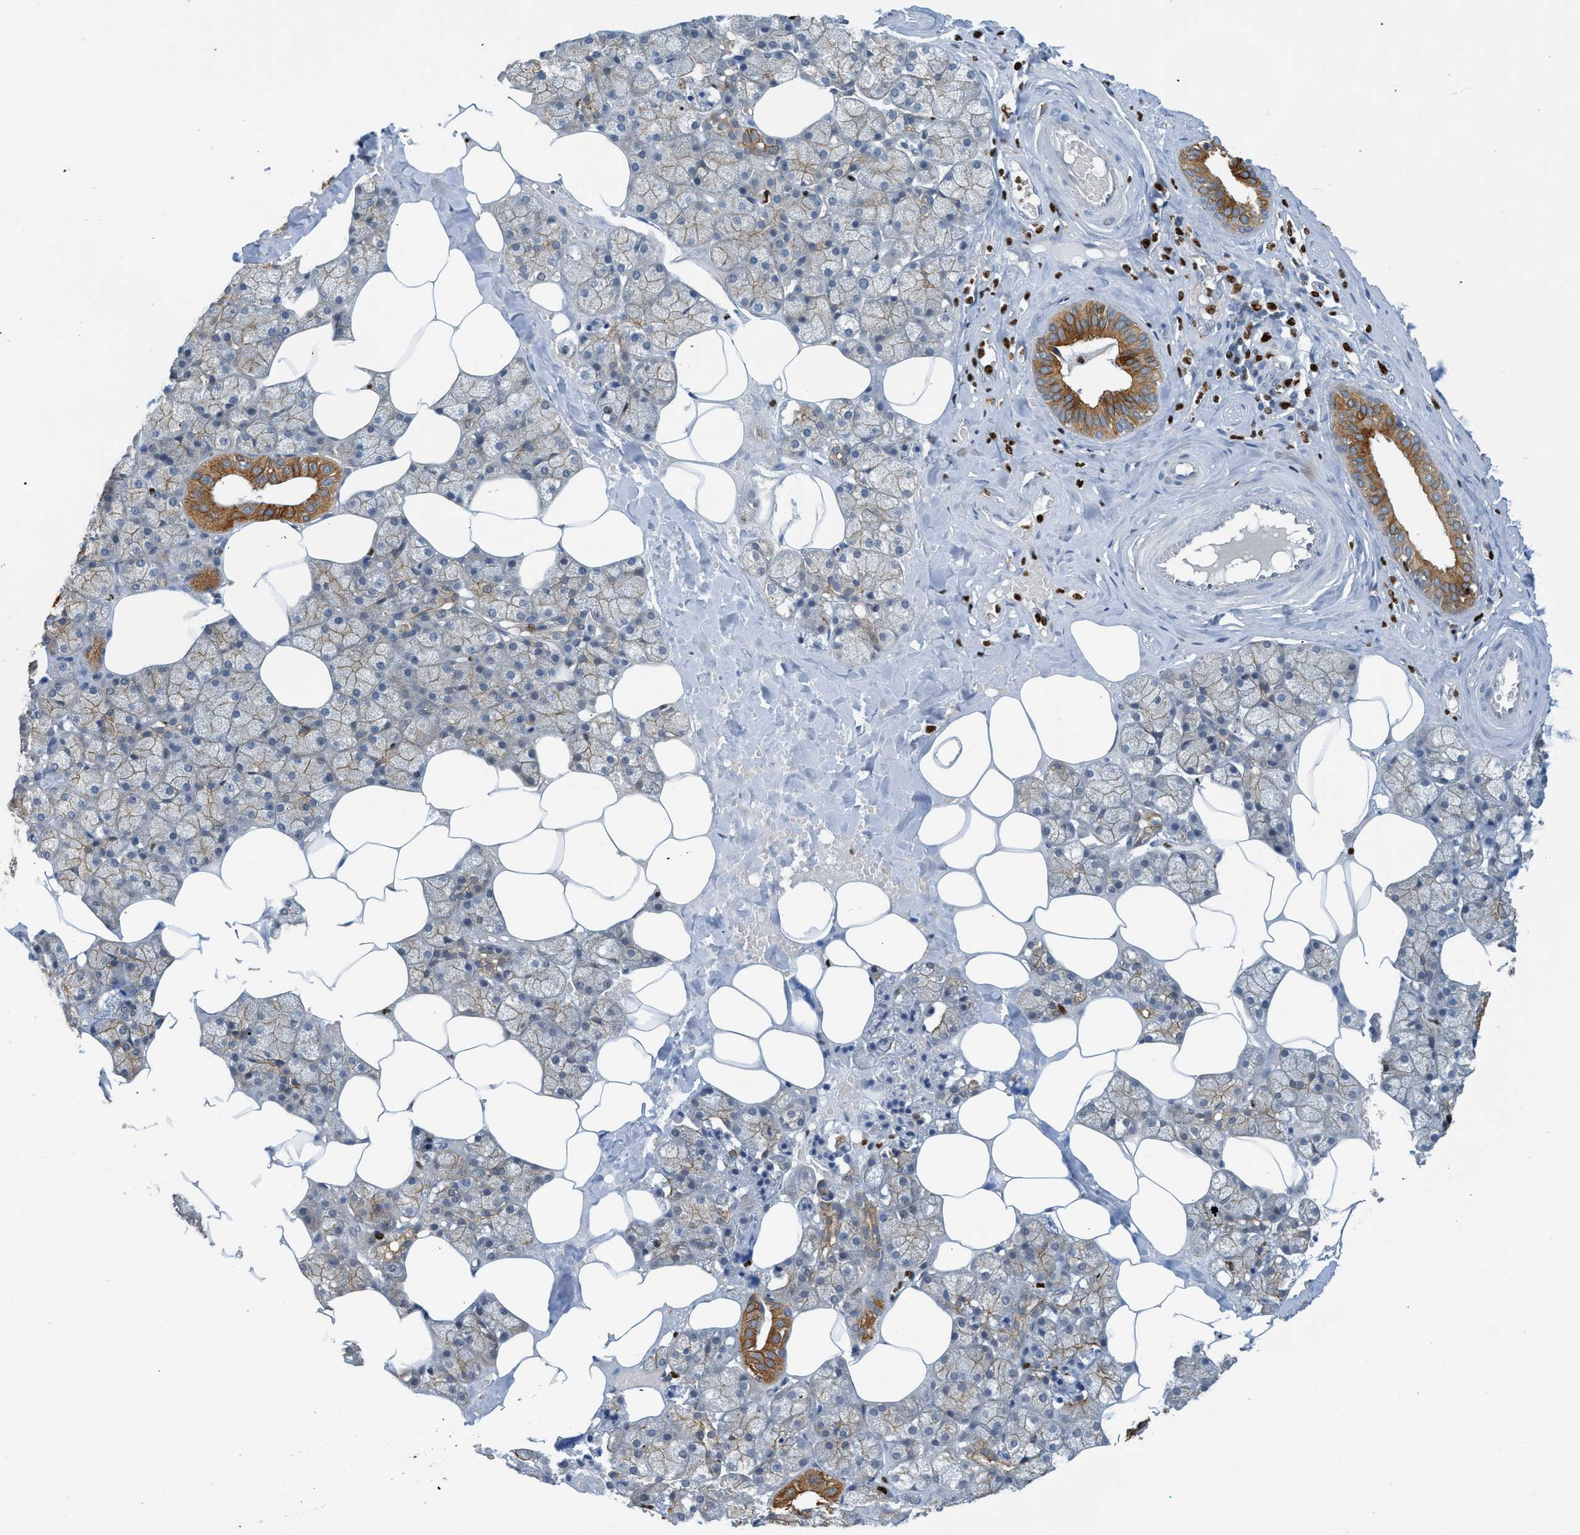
{"staining": {"intensity": "strong", "quantity": "25%-75%", "location": "cytoplasmic/membranous"}, "tissue": "salivary gland", "cell_type": "Glandular cells", "image_type": "normal", "snomed": [{"axis": "morphology", "description": "Normal tissue, NOS"}, {"axis": "topography", "description": "Salivary gland"}], "caption": "Protein analysis of benign salivary gland demonstrates strong cytoplasmic/membranous staining in about 25%-75% of glandular cells. (brown staining indicates protein expression, while blue staining denotes nuclei).", "gene": "SH3D19", "patient": {"sex": "male", "age": 62}}